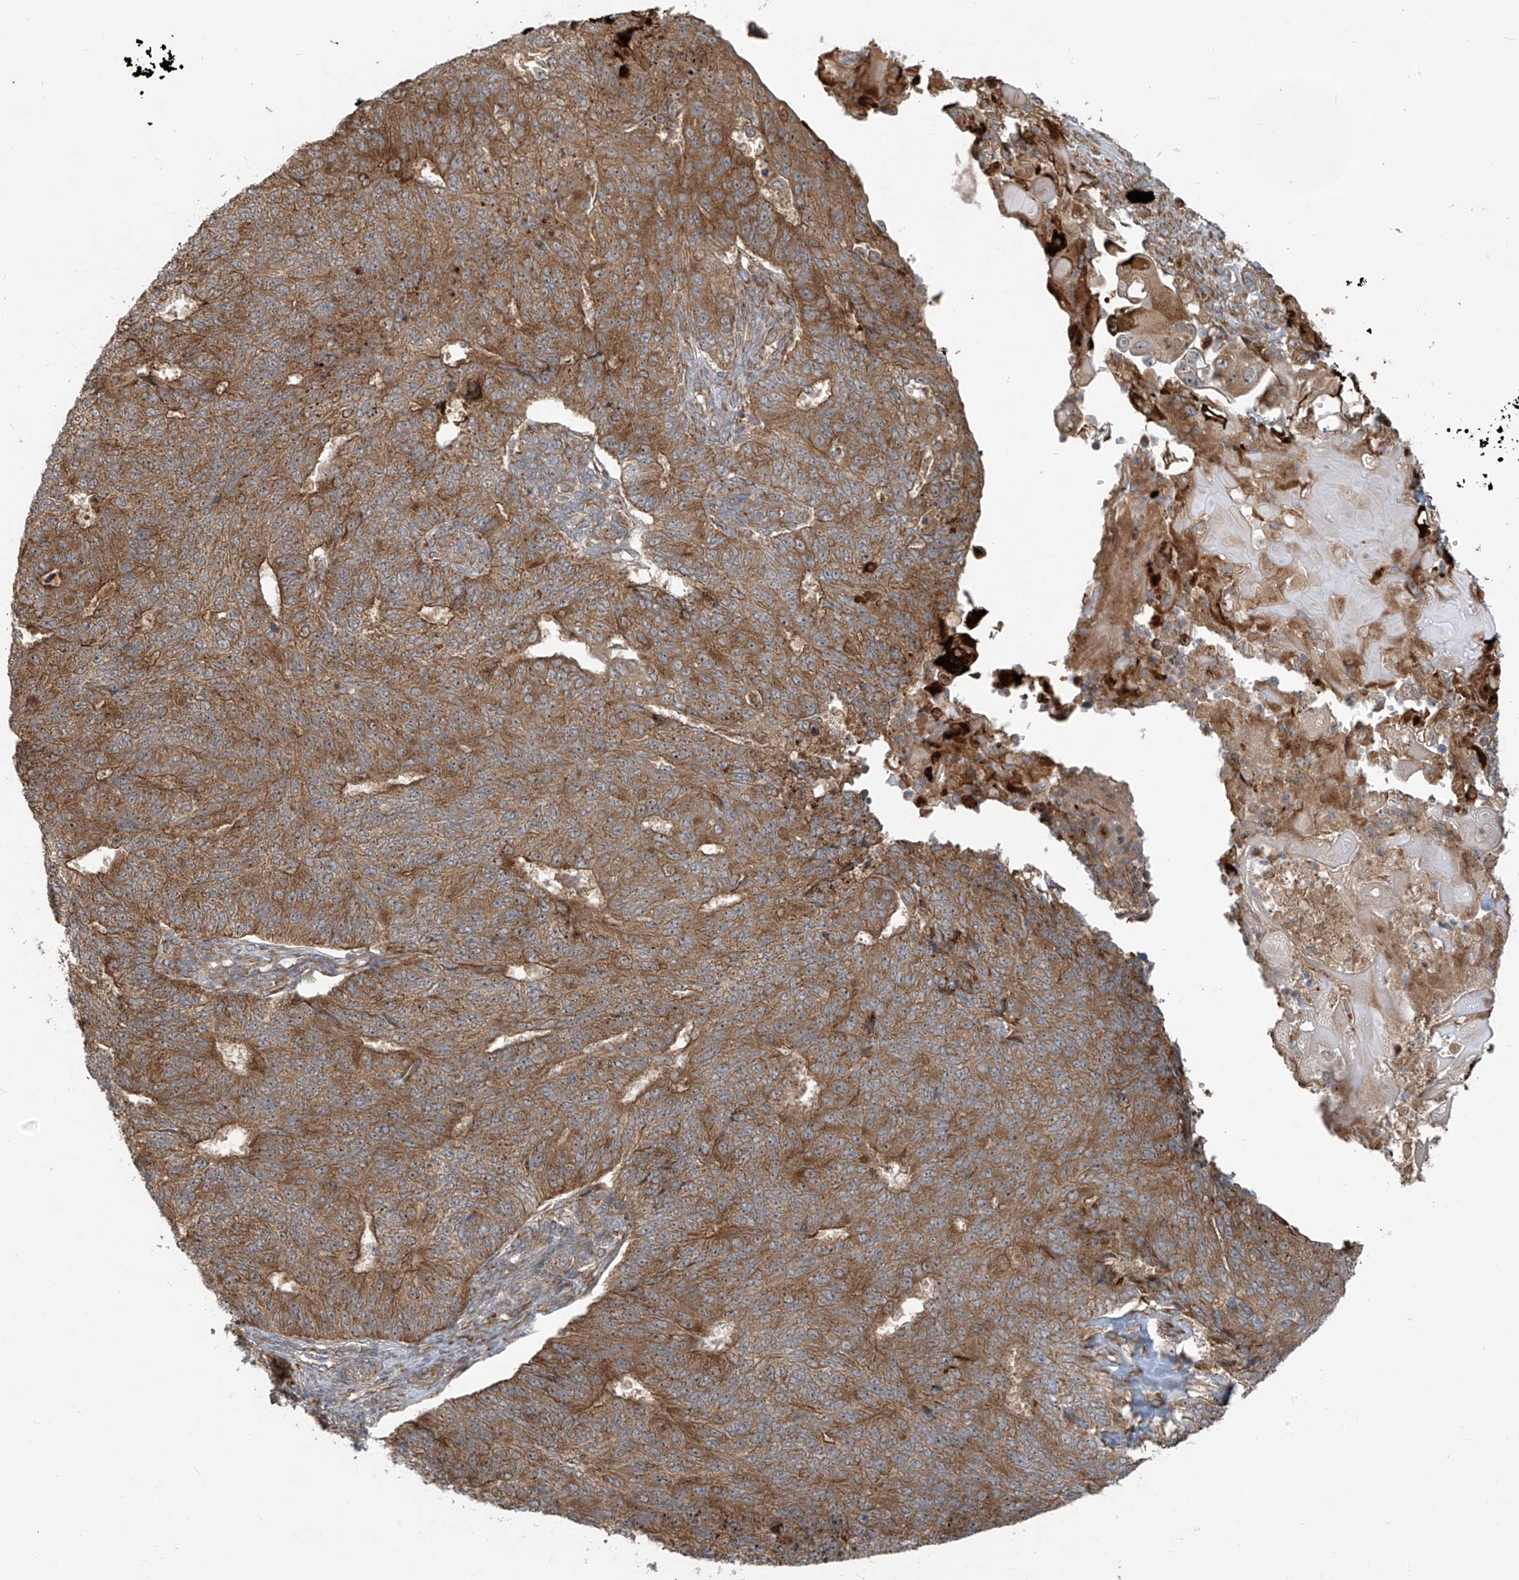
{"staining": {"intensity": "moderate", "quantity": ">75%", "location": "cytoplasmic/membranous"}, "tissue": "endometrial cancer", "cell_type": "Tumor cells", "image_type": "cancer", "snomed": [{"axis": "morphology", "description": "Adenocarcinoma, NOS"}, {"axis": "topography", "description": "Endometrium"}], "caption": "A photomicrograph of human endometrial cancer (adenocarcinoma) stained for a protein shows moderate cytoplasmic/membranous brown staining in tumor cells.", "gene": "KATNIP", "patient": {"sex": "female", "age": 32}}